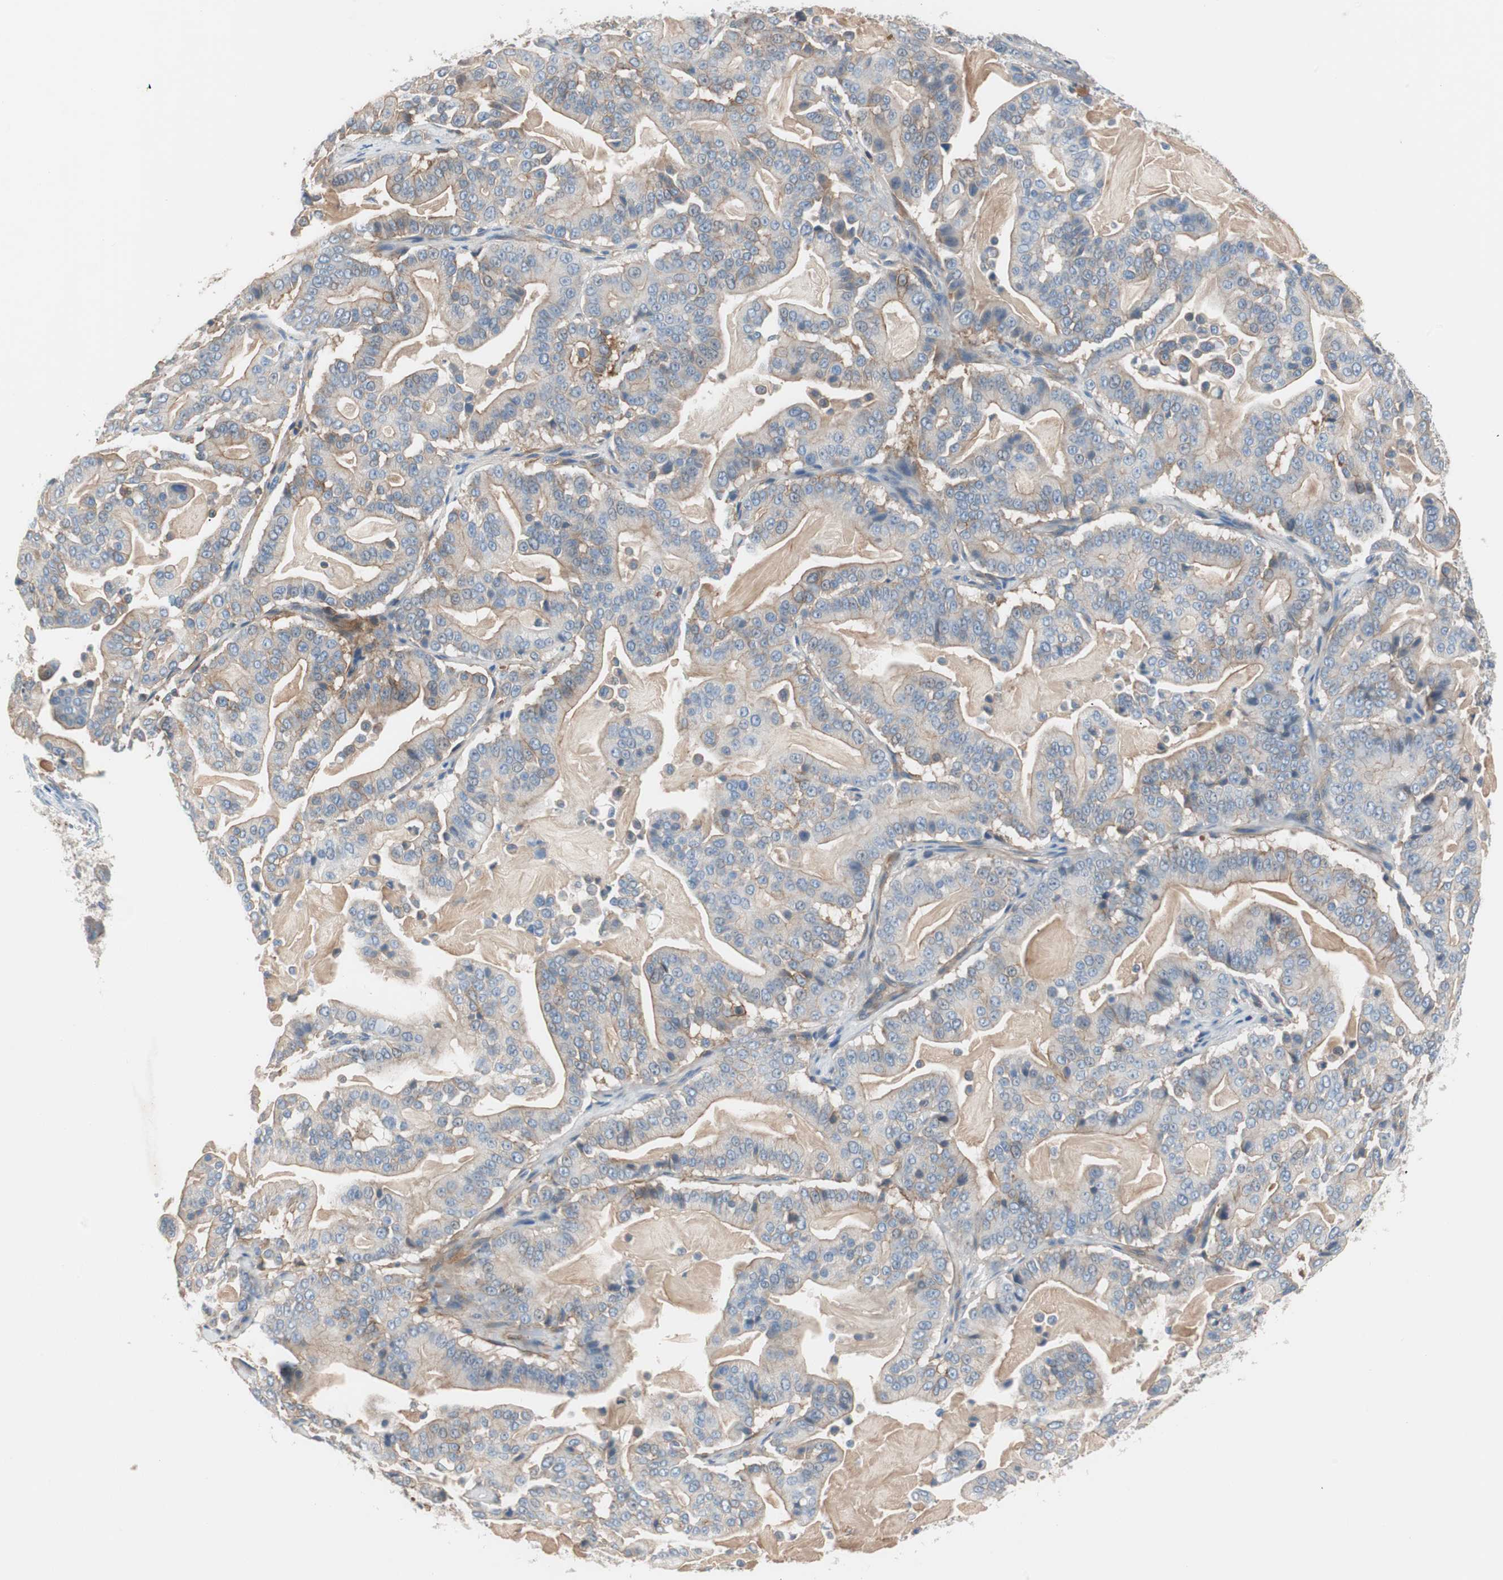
{"staining": {"intensity": "weak", "quantity": "25%-75%", "location": "cytoplasmic/membranous"}, "tissue": "pancreatic cancer", "cell_type": "Tumor cells", "image_type": "cancer", "snomed": [{"axis": "morphology", "description": "Adenocarcinoma, NOS"}, {"axis": "topography", "description": "Pancreas"}], "caption": "Weak cytoplasmic/membranous protein staining is present in approximately 25%-75% of tumor cells in pancreatic cancer.", "gene": "GPR160", "patient": {"sex": "male", "age": 63}}